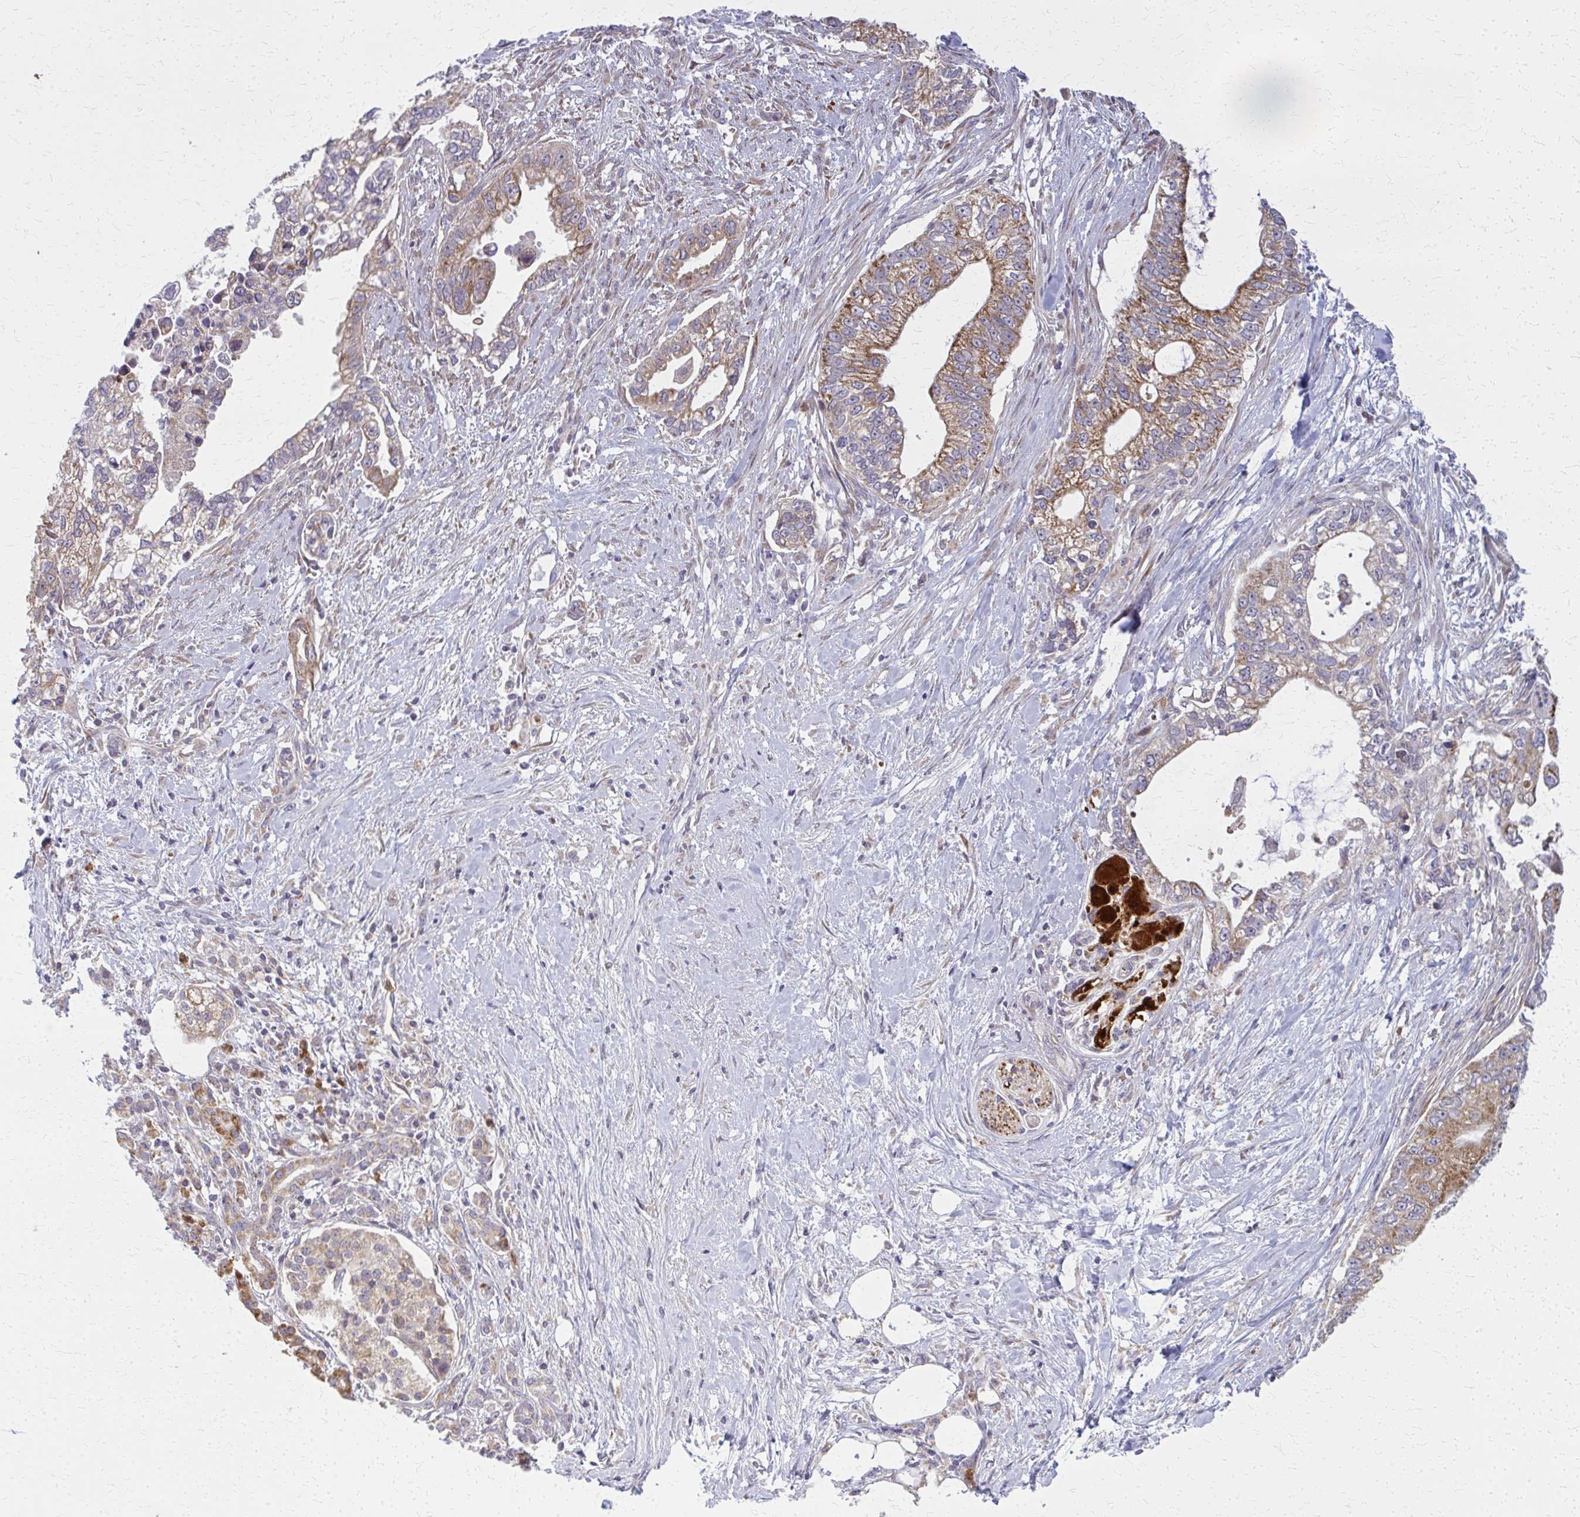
{"staining": {"intensity": "moderate", "quantity": ">75%", "location": "cytoplasmic/membranous"}, "tissue": "pancreatic cancer", "cell_type": "Tumor cells", "image_type": "cancer", "snomed": [{"axis": "morphology", "description": "Adenocarcinoma, NOS"}, {"axis": "topography", "description": "Pancreas"}], "caption": "The immunohistochemical stain labels moderate cytoplasmic/membranous expression in tumor cells of pancreatic cancer tissue. (DAB = brown stain, brightfield microscopy at high magnification).", "gene": "MCCC1", "patient": {"sex": "male", "age": 70}}